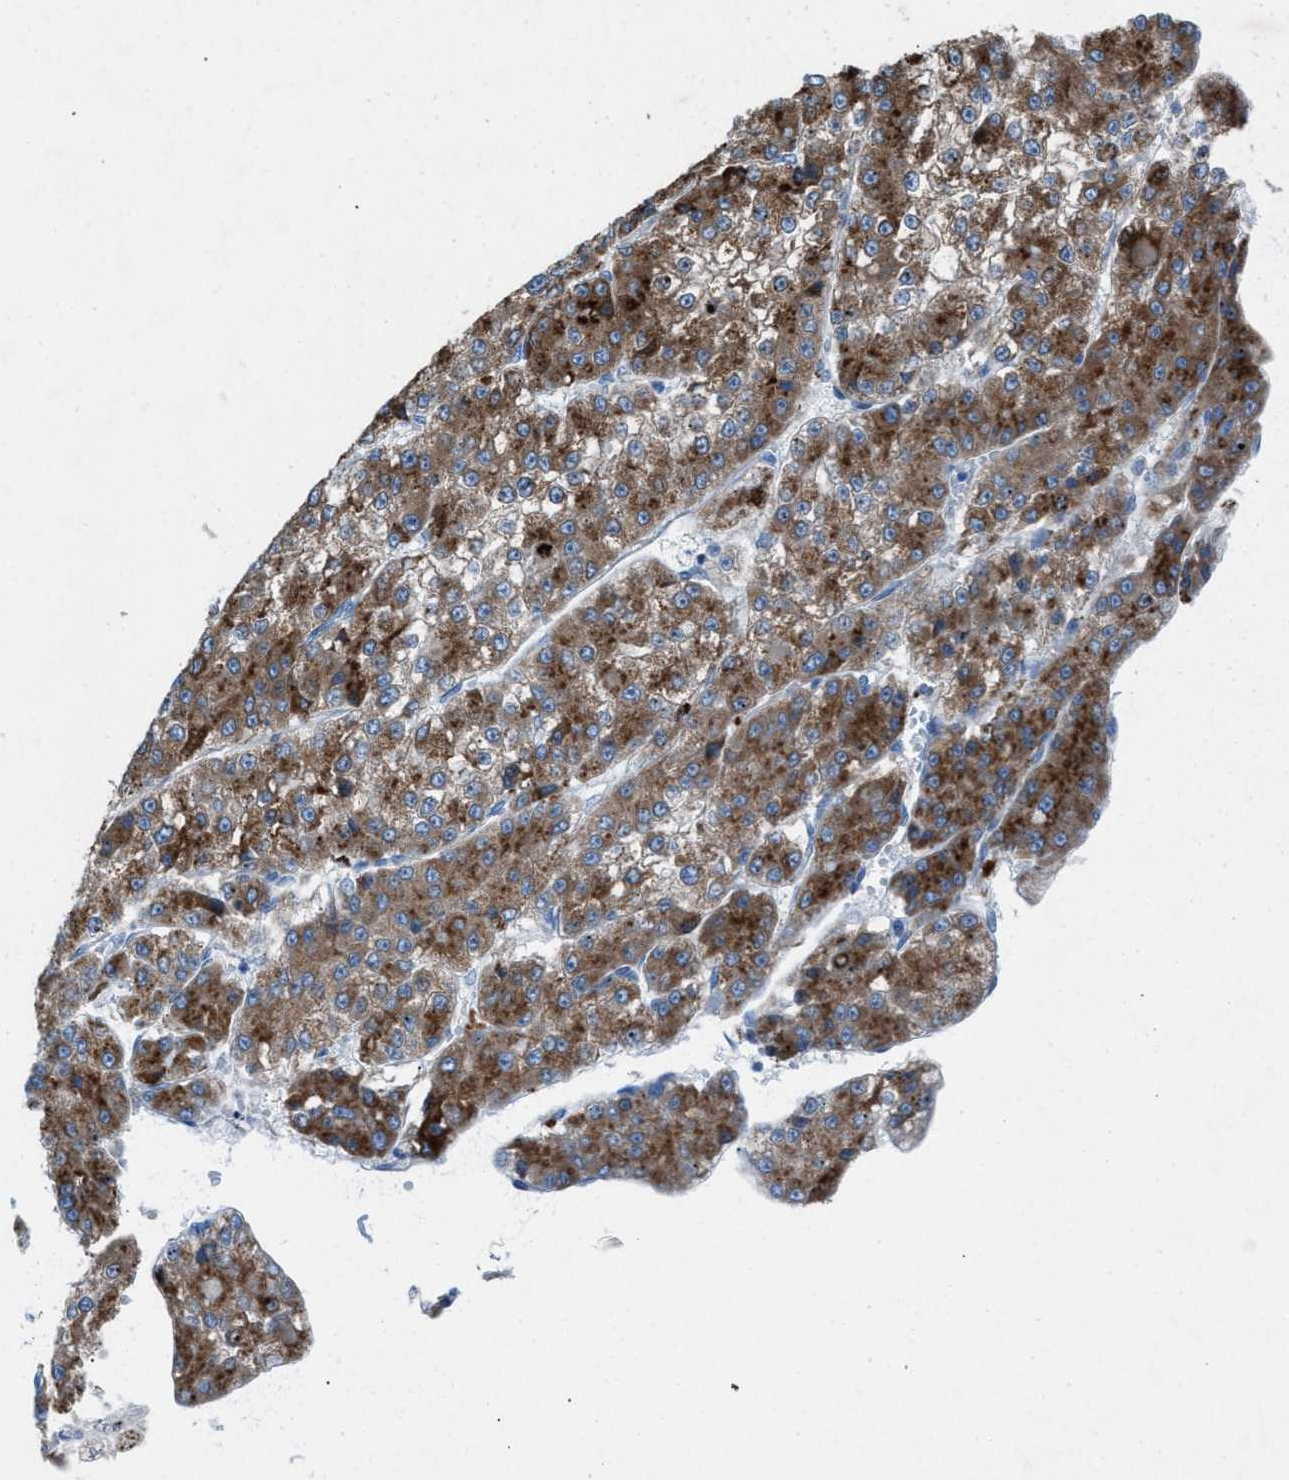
{"staining": {"intensity": "strong", "quantity": ">75%", "location": "cytoplasmic/membranous"}, "tissue": "liver cancer", "cell_type": "Tumor cells", "image_type": "cancer", "snomed": [{"axis": "morphology", "description": "Carcinoma, Hepatocellular, NOS"}, {"axis": "topography", "description": "Liver"}], "caption": "Immunohistochemistry histopathology image of neoplastic tissue: liver hepatocellular carcinoma stained using IHC reveals high levels of strong protein expression localized specifically in the cytoplasmic/membranous of tumor cells, appearing as a cytoplasmic/membranous brown color.", "gene": "CD1B", "patient": {"sex": "female", "age": 73}}